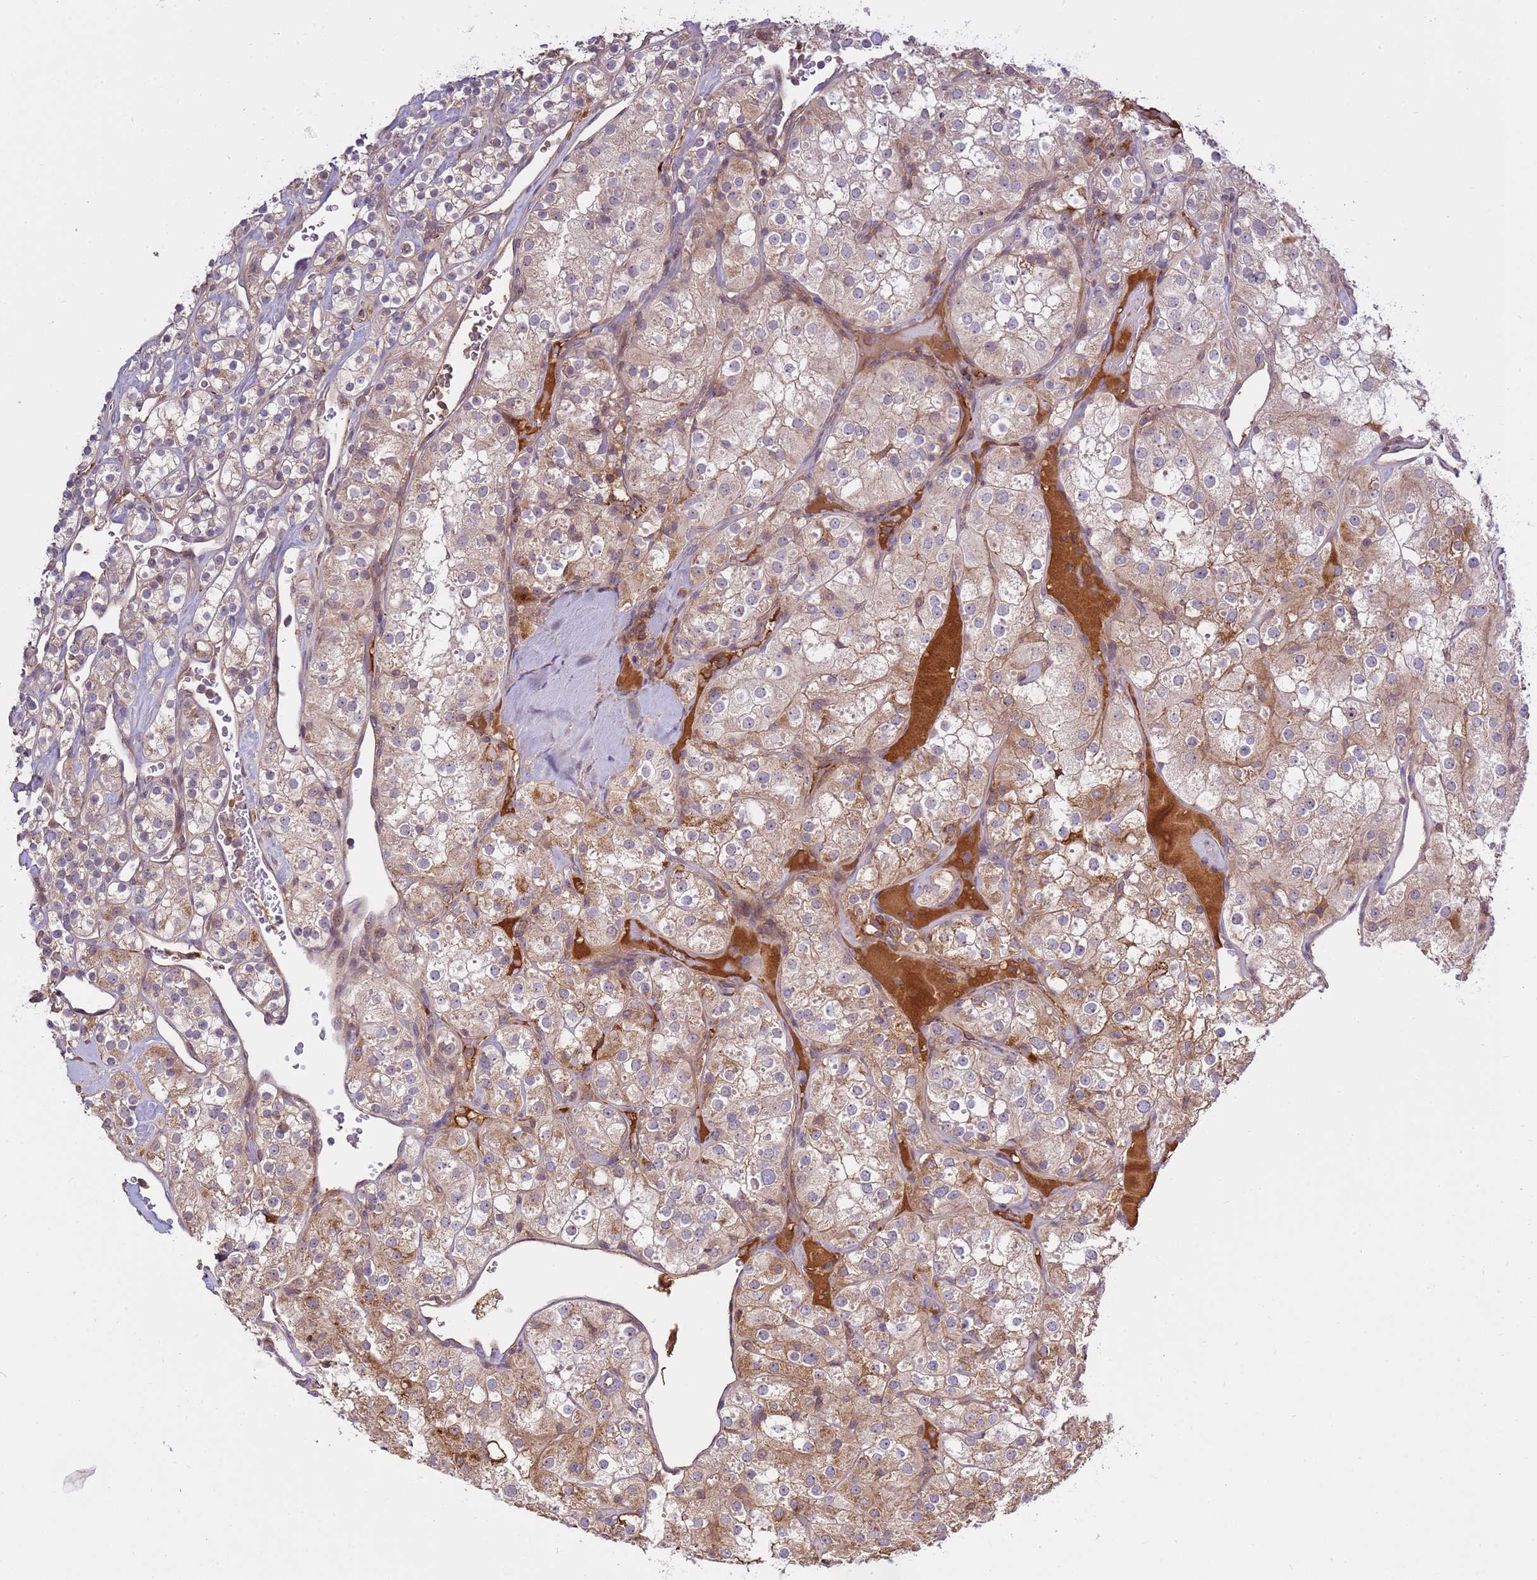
{"staining": {"intensity": "moderate", "quantity": "25%-75%", "location": "cytoplasmic/membranous"}, "tissue": "renal cancer", "cell_type": "Tumor cells", "image_type": "cancer", "snomed": [{"axis": "morphology", "description": "Adenocarcinoma, NOS"}, {"axis": "topography", "description": "Kidney"}], "caption": "The immunohistochemical stain highlights moderate cytoplasmic/membranous positivity in tumor cells of renal cancer tissue.", "gene": "ZNF624", "patient": {"sex": "male", "age": 77}}